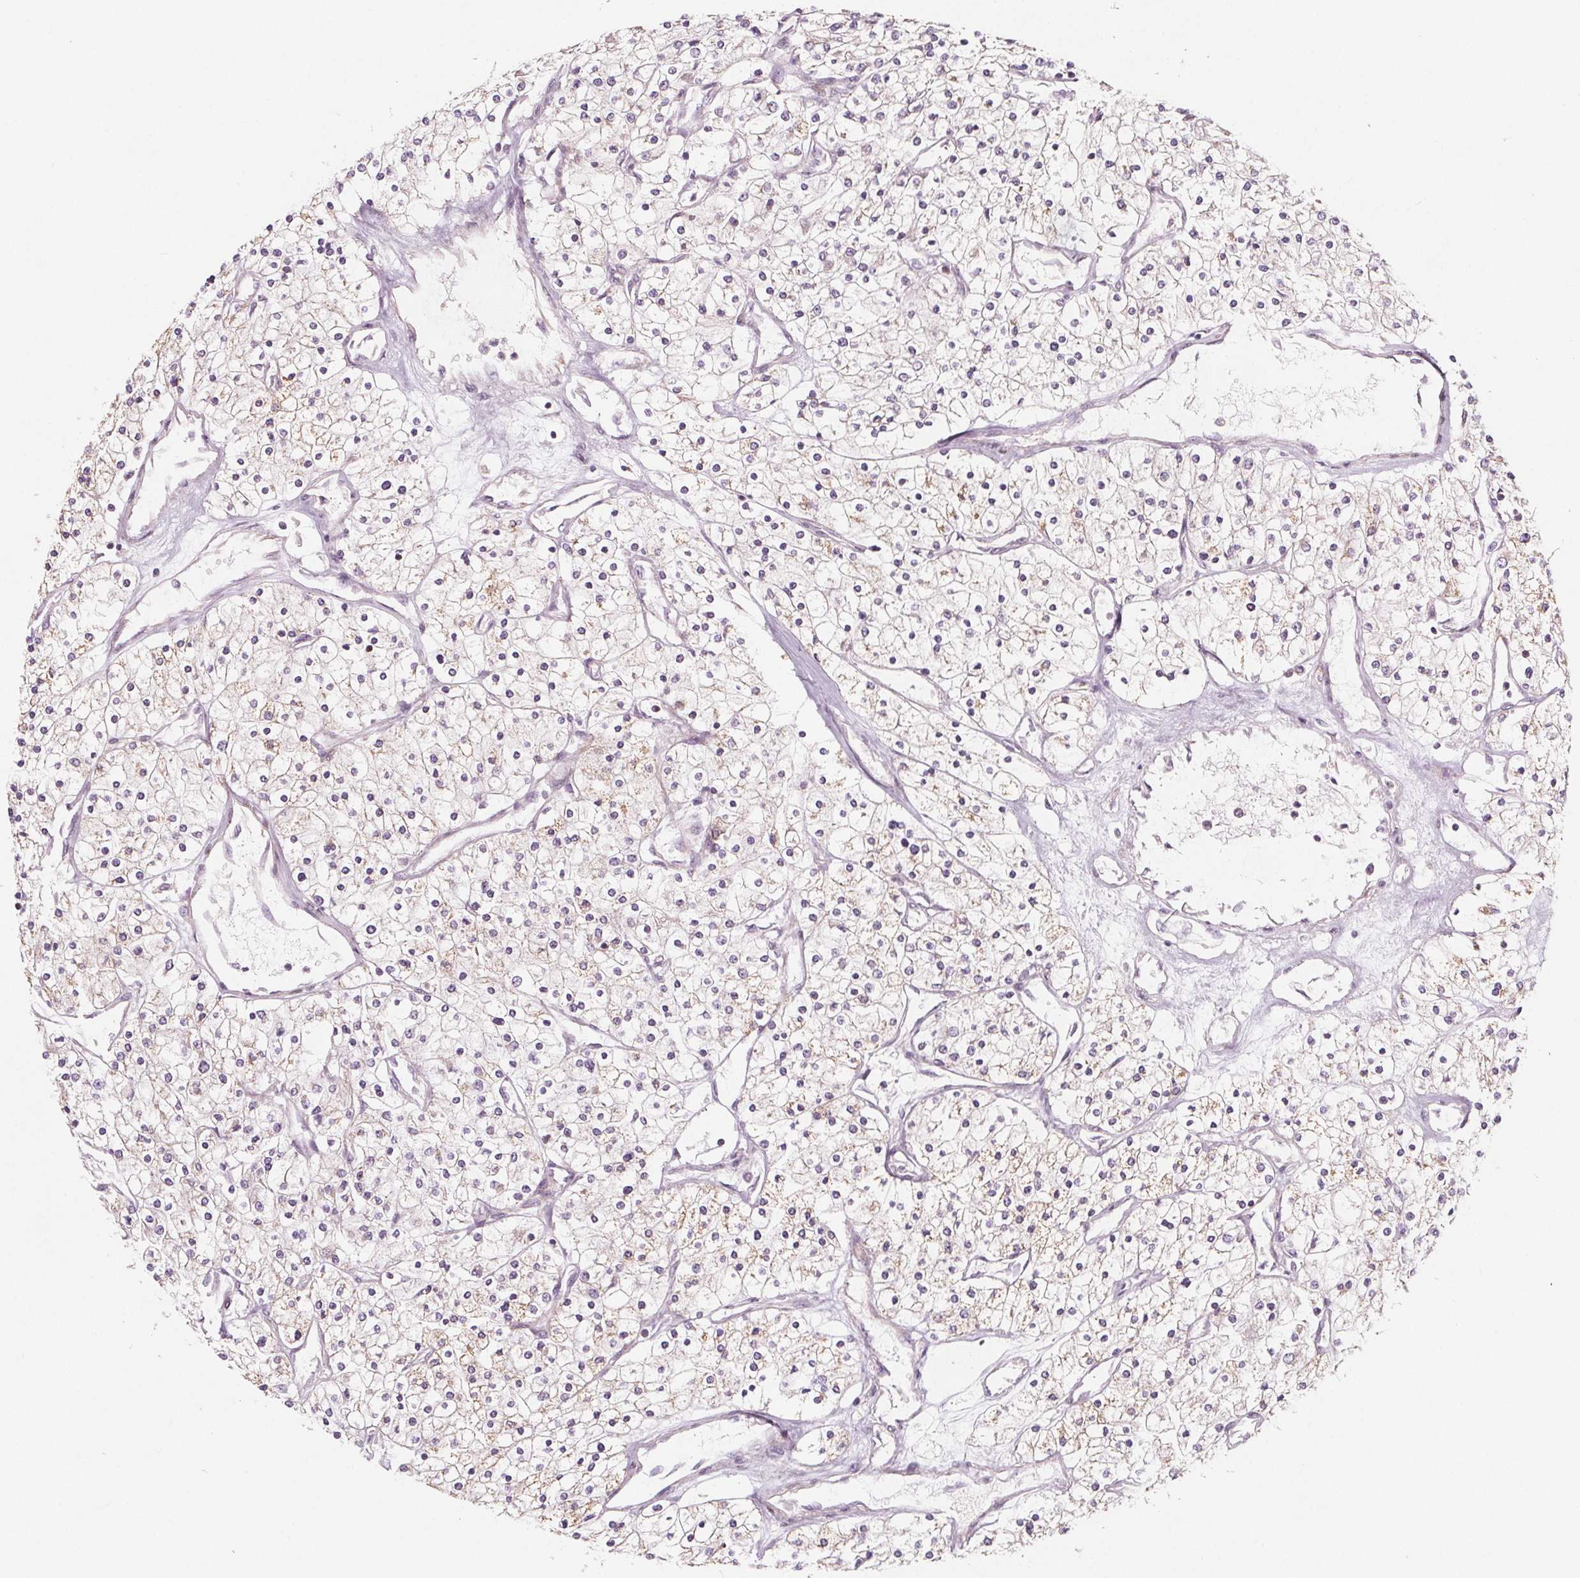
{"staining": {"intensity": "negative", "quantity": "none", "location": "none"}, "tissue": "renal cancer", "cell_type": "Tumor cells", "image_type": "cancer", "snomed": [{"axis": "morphology", "description": "Adenocarcinoma, NOS"}, {"axis": "topography", "description": "Kidney"}], "caption": "Renal adenocarcinoma was stained to show a protein in brown. There is no significant positivity in tumor cells.", "gene": "ADAM33", "patient": {"sex": "male", "age": 80}}